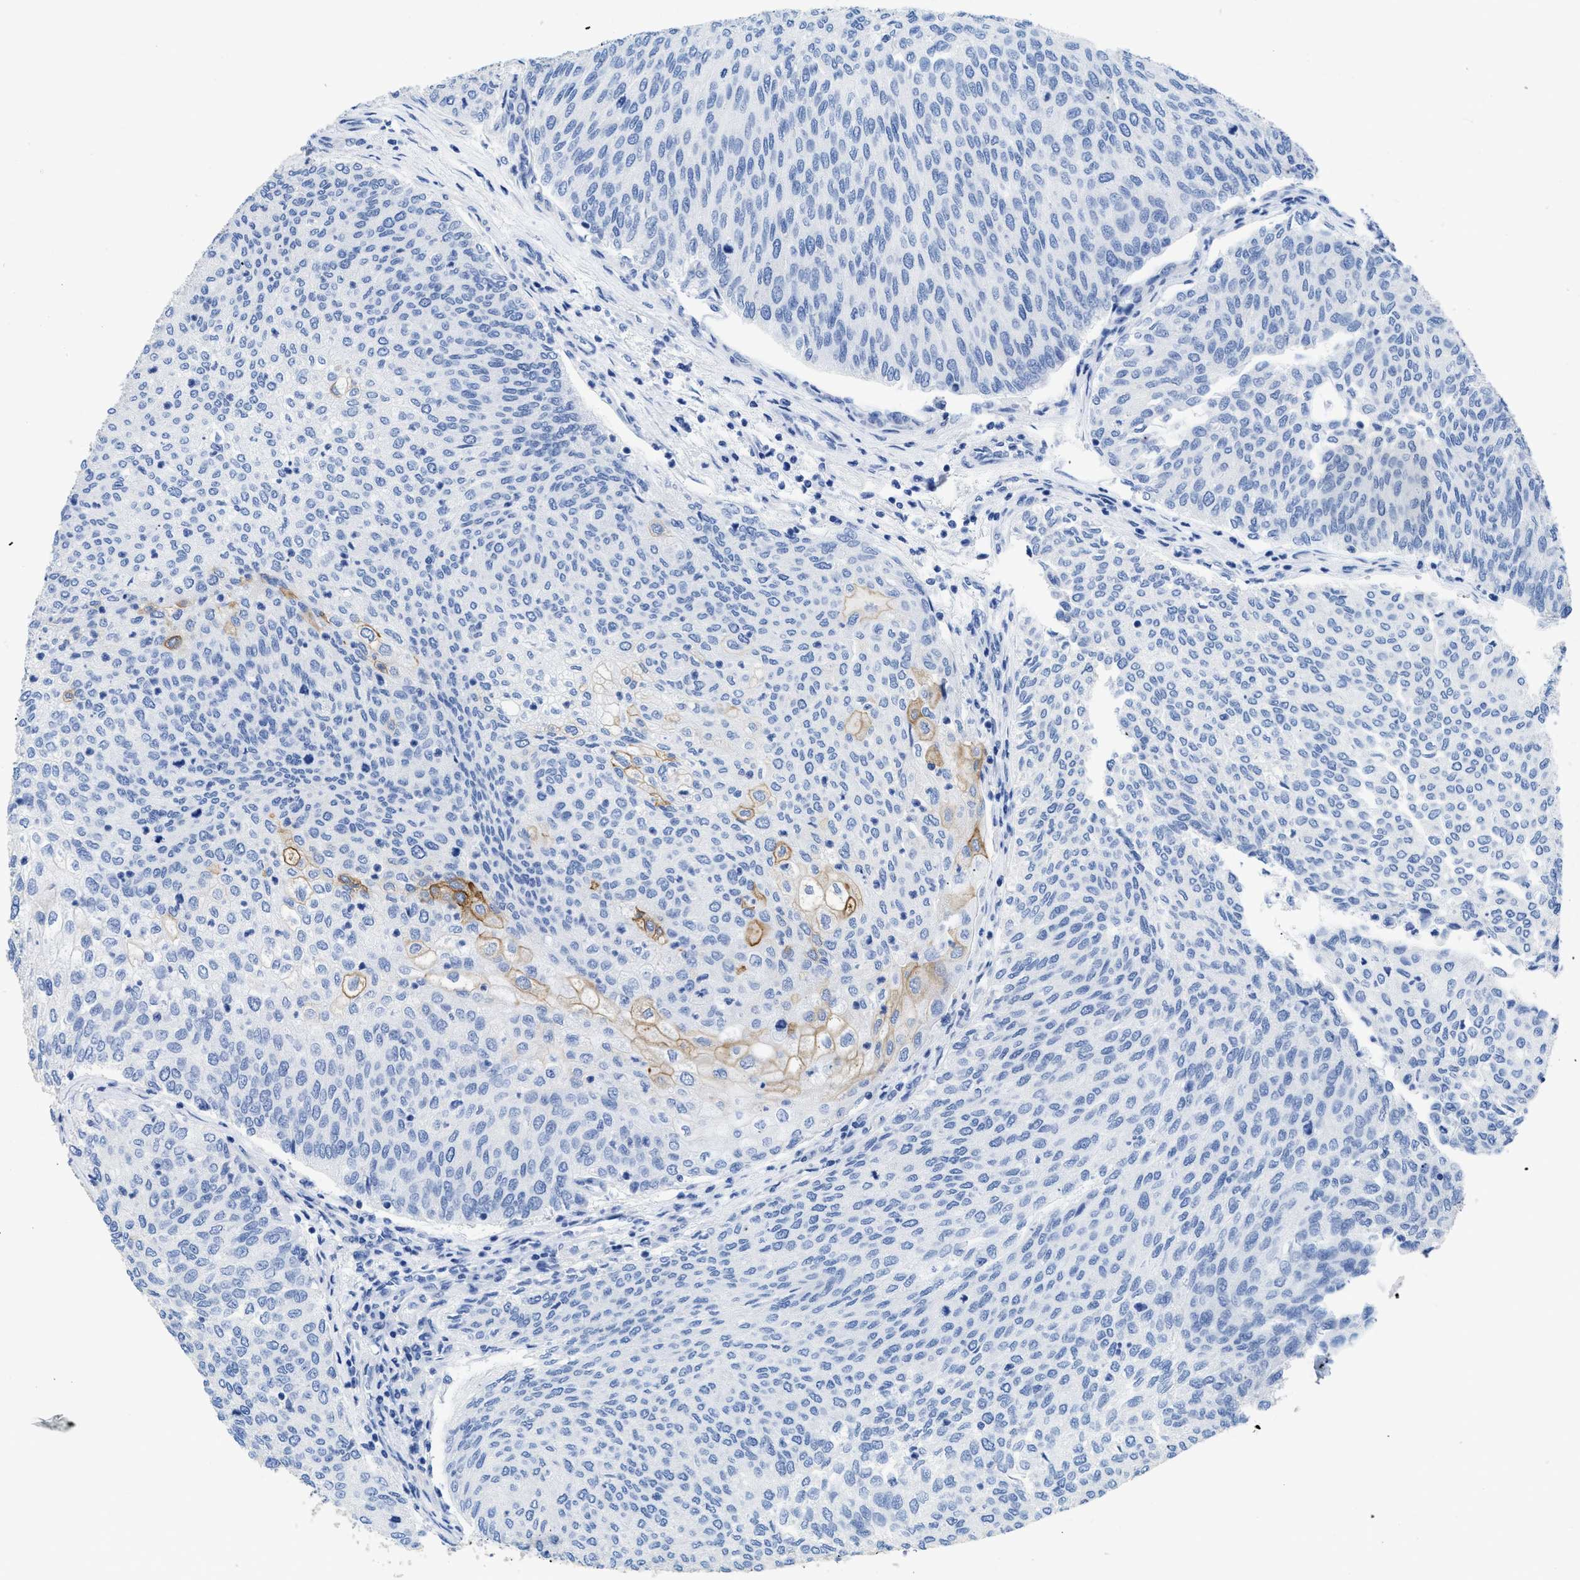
{"staining": {"intensity": "negative", "quantity": "none", "location": "none"}, "tissue": "urothelial cancer", "cell_type": "Tumor cells", "image_type": "cancer", "snomed": [{"axis": "morphology", "description": "Urothelial carcinoma, Low grade"}, {"axis": "topography", "description": "Urinary bladder"}], "caption": "Immunohistochemistry micrograph of urothelial cancer stained for a protein (brown), which exhibits no staining in tumor cells.", "gene": "DLC1", "patient": {"sex": "female", "age": 79}}